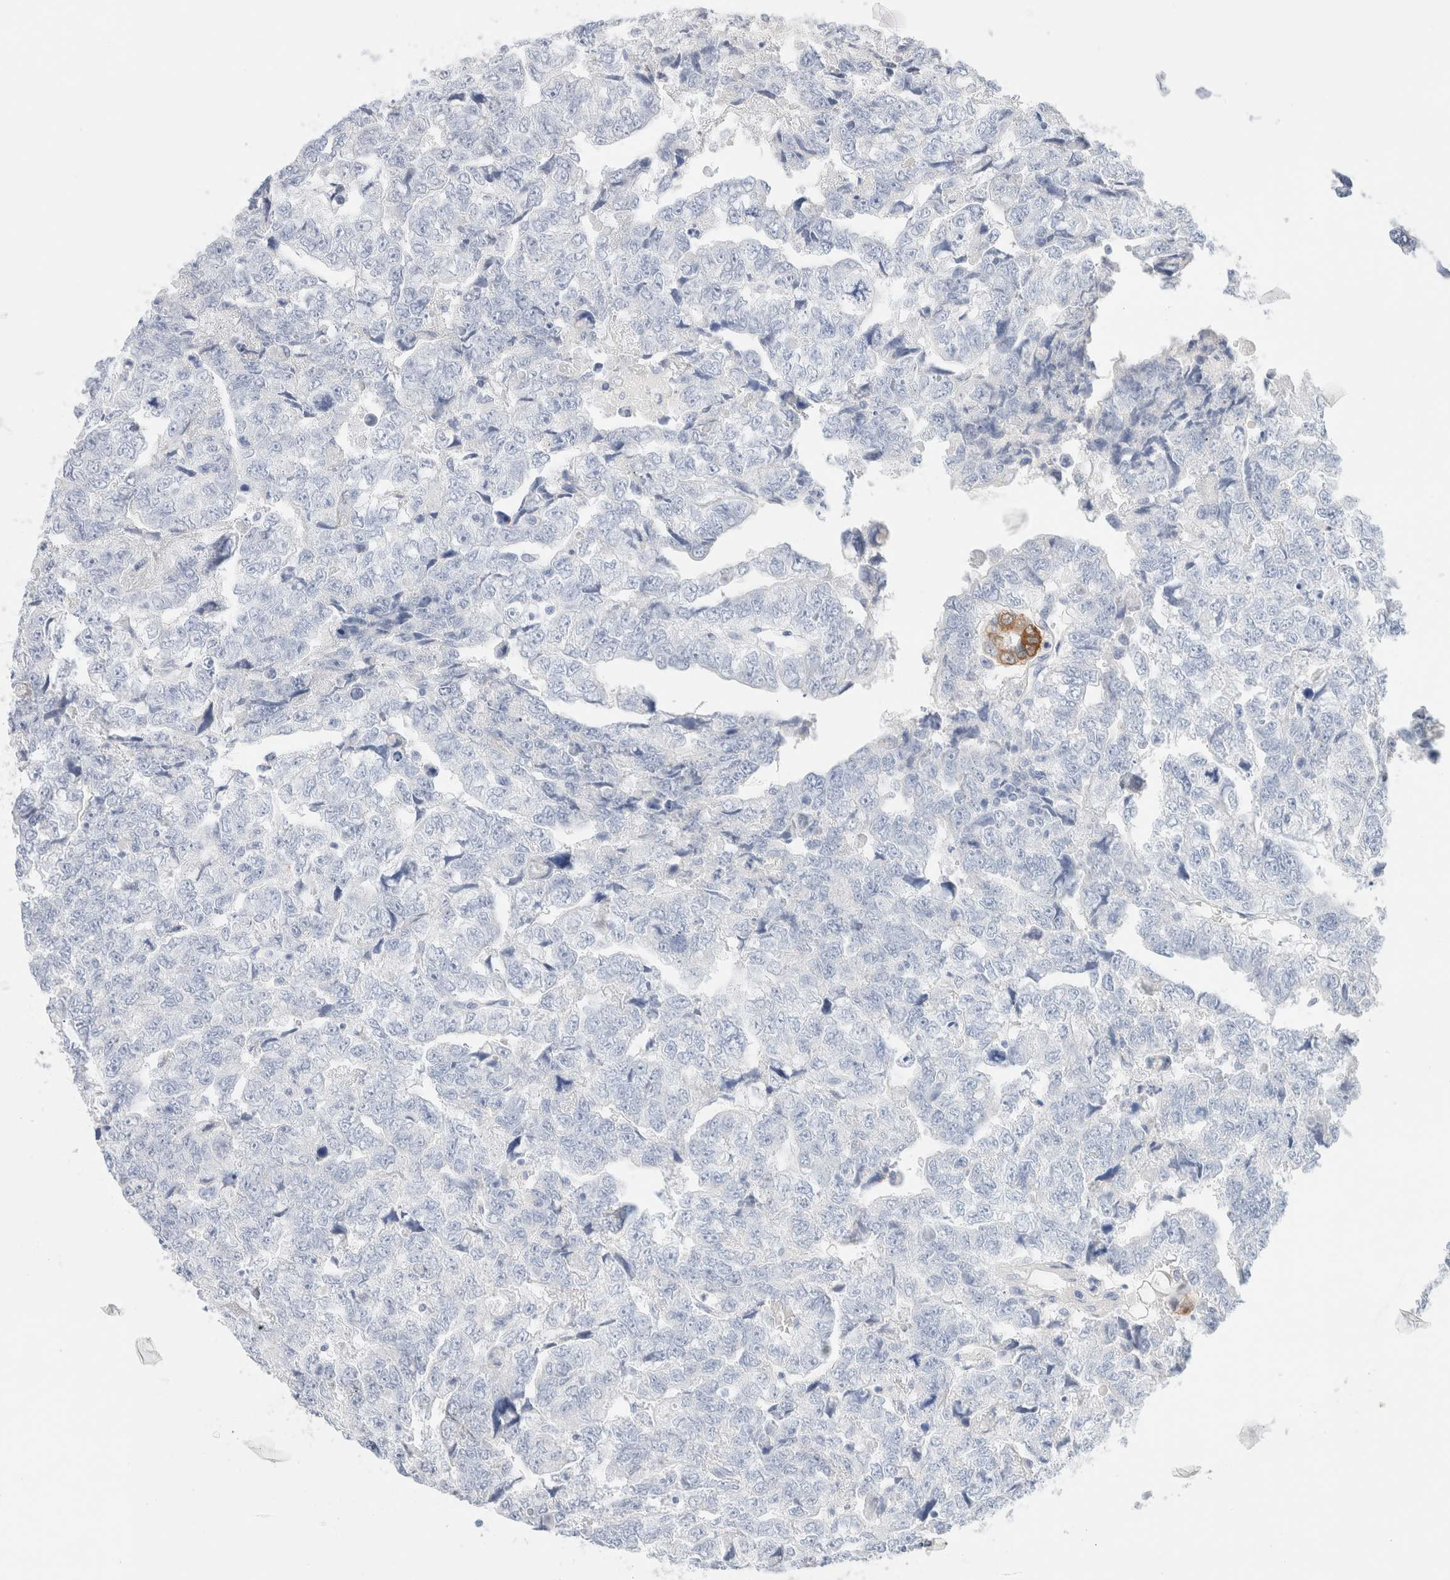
{"staining": {"intensity": "negative", "quantity": "none", "location": "none"}, "tissue": "testis cancer", "cell_type": "Tumor cells", "image_type": "cancer", "snomed": [{"axis": "morphology", "description": "Carcinoma, Embryonal, NOS"}, {"axis": "topography", "description": "Testis"}], "caption": "This is a image of immunohistochemistry staining of testis cancer, which shows no staining in tumor cells.", "gene": "DPYS", "patient": {"sex": "male", "age": 36}}